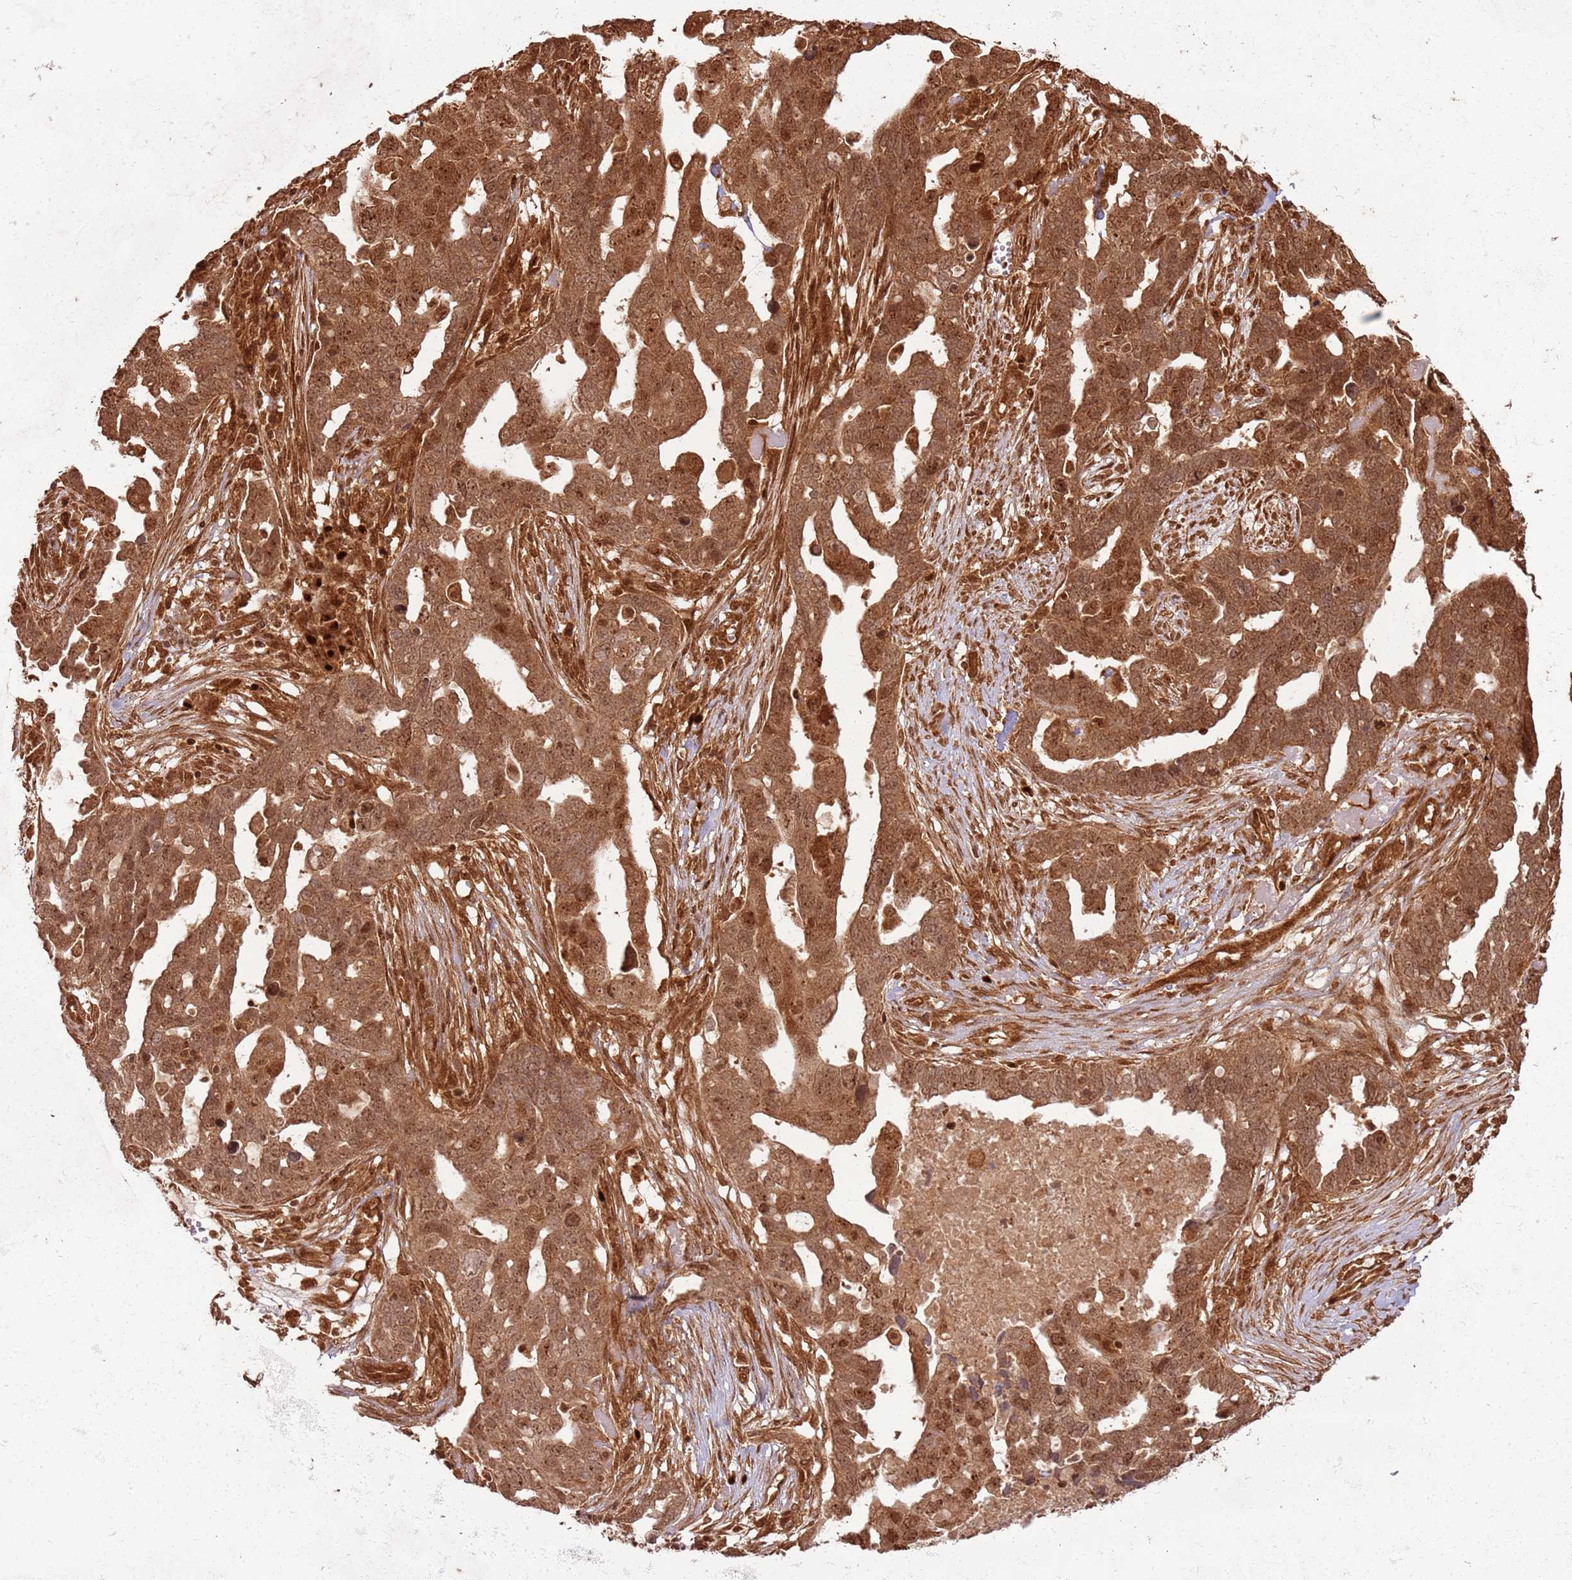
{"staining": {"intensity": "strong", "quantity": ">75%", "location": "cytoplasmic/membranous,nuclear"}, "tissue": "ovarian cancer", "cell_type": "Tumor cells", "image_type": "cancer", "snomed": [{"axis": "morphology", "description": "Cystadenocarcinoma, serous, NOS"}, {"axis": "topography", "description": "Ovary"}], "caption": "Serous cystadenocarcinoma (ovarian) stained with DAB (3,3'-diaminobenzidine) immunohistochemistry (IHC) demonstrates high levels of strong cytoplasmic/membranous and nuclear positivity in about >75% of tumor cells. (IHC, brightfield microscopy, high magnification).", "gene": "TBC1D13", "patient": {"sex": "female", "age": 54}}